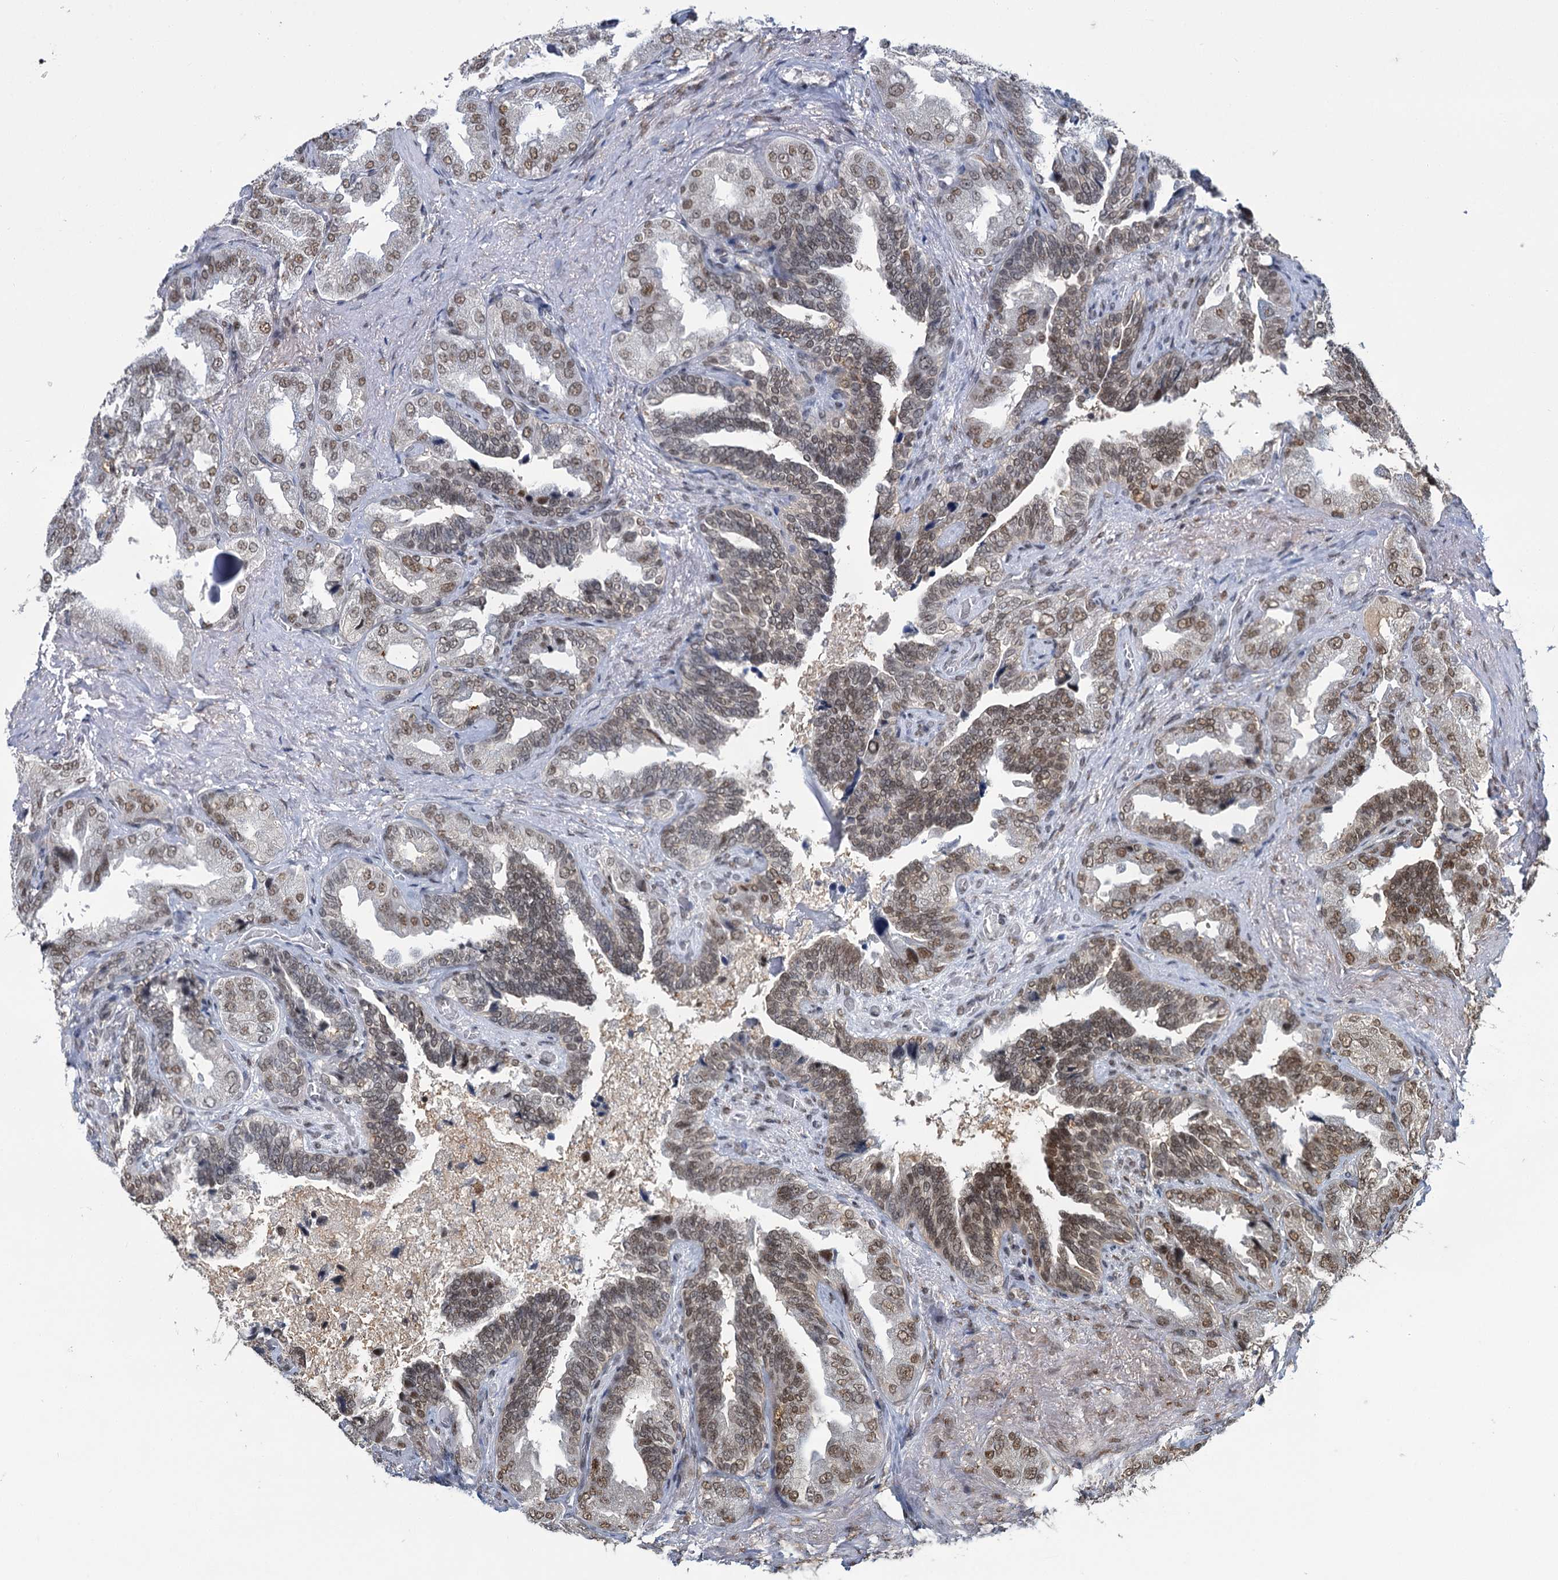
{"staining": {"intensity": "moderate", "quantity": ">75%", "location": "nuclear"}, "tissue": "seminal vesicle", "cell_type": "Glandular cells", "image_type": "normal", "snomed": [{"axis": "morphology", "description": "Normal tissue, NOS"}, {"axis": "topography", "description": "Seminal veicle"}, {"axis": "topography", "description": "Peripheral nerve tissue"}], "caption": "Seminal vesicle stained for a protein shows moderate nuclear positivity in glandular cells. The protein of interest is stained brown, and the nuclei are stained in blue (DAB (3,3'-diaminobenzidine) IHC with brightfield microscopy, high magnification).", "gene": "PPHLN1", "patient": {"sex": "male", "age": 63}}